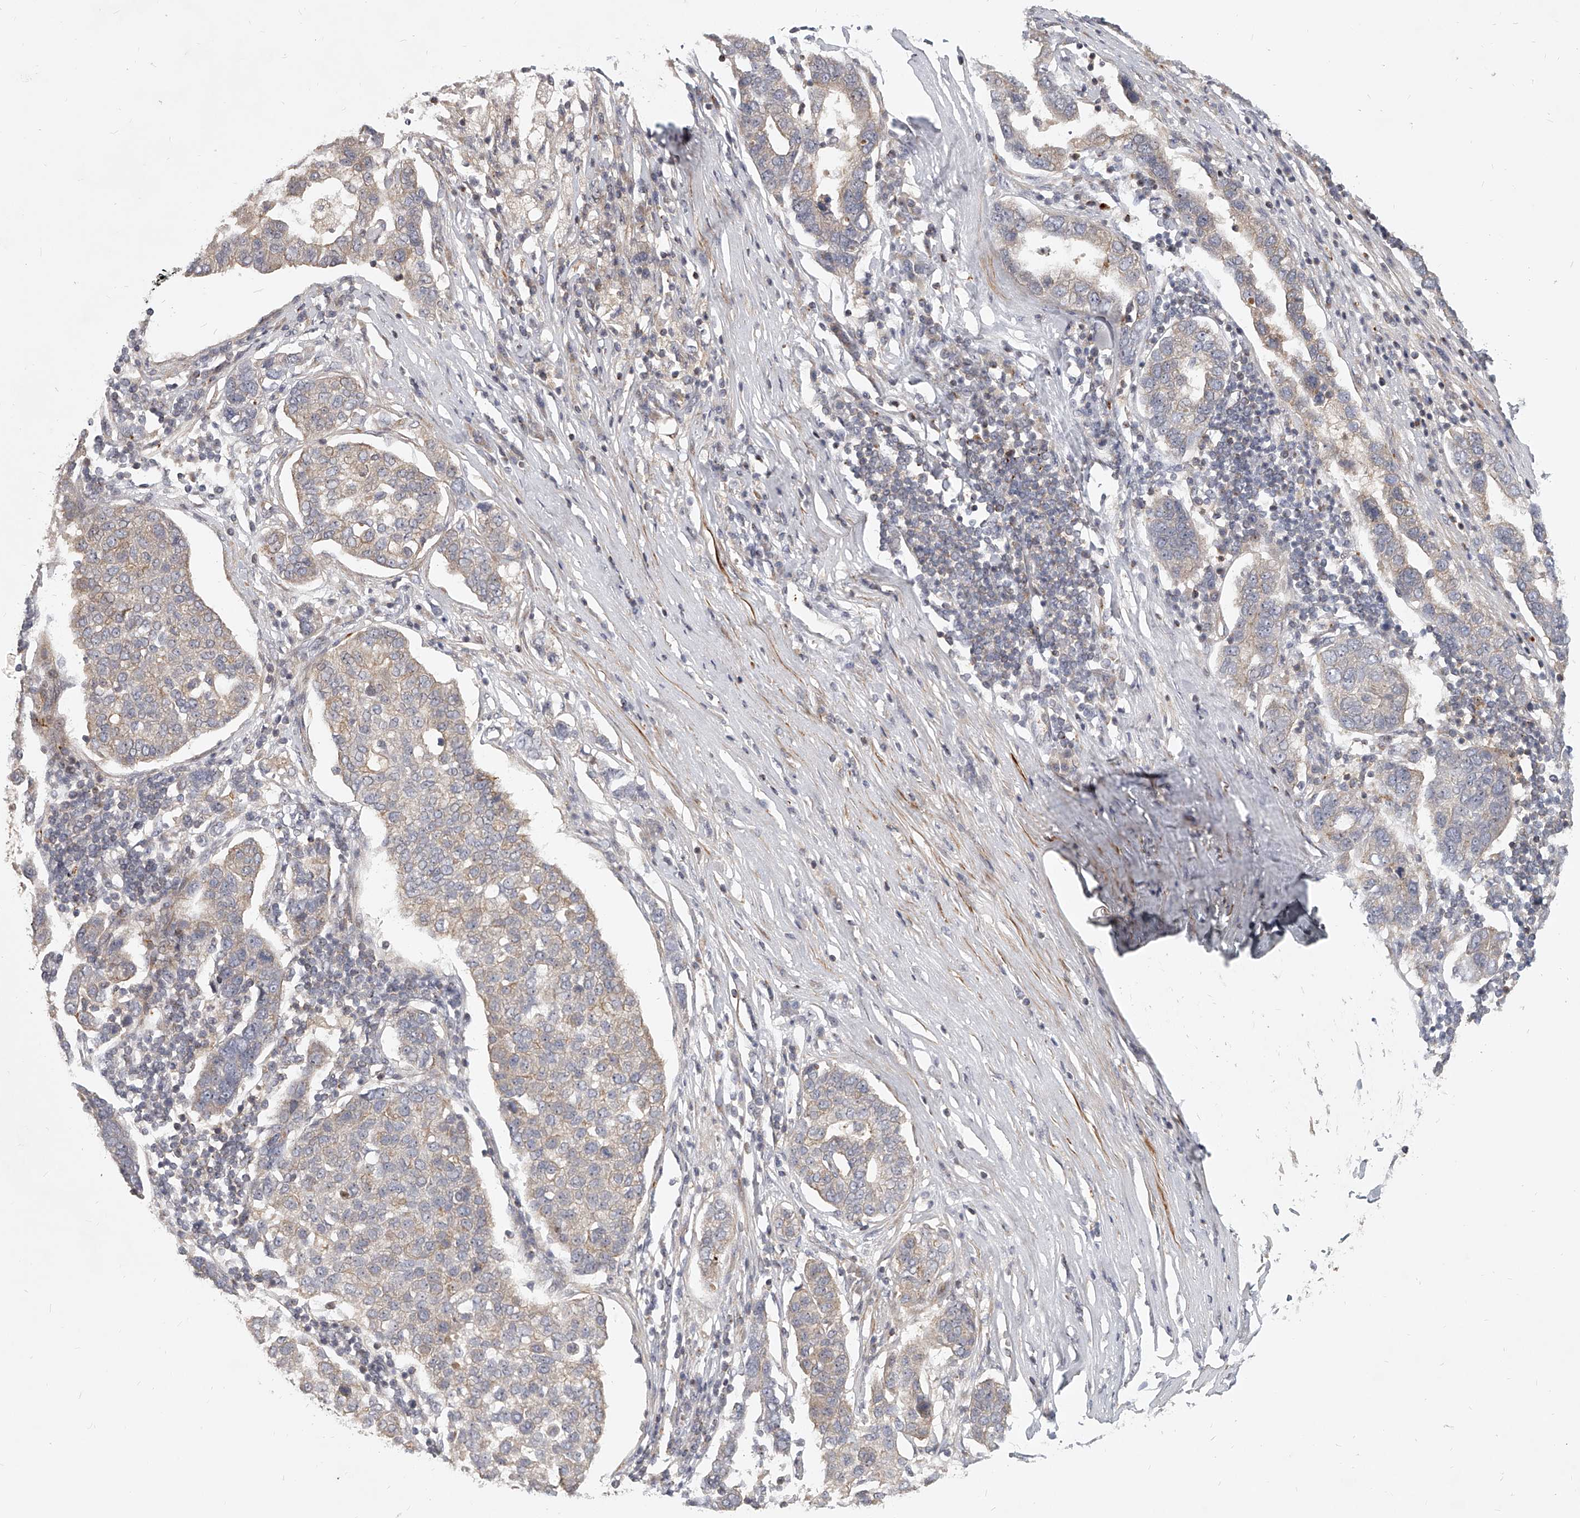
{"staining": {"intensity": "negative", "quantity": "none", "location": "none"}, "tissue": "pancreatic cancer", "cell_type": "Tumor cells", "image_type": "cancer", "snomed": [{"axis": "morphology", "description": "Adenocarcinoma, NOS"}, {"axis": "topography", "description": "Pancreas"}], "caption": "The image demonstrates no staining of tumor cells in pancreatic adenocarcinoma. Brightfield microscopy of IHC stained with DAB (brown) and hematoxylin (blue), captured at high magnification.", "gene": "SLC37A1", "patient": {"sex": "female", "age": 61}}